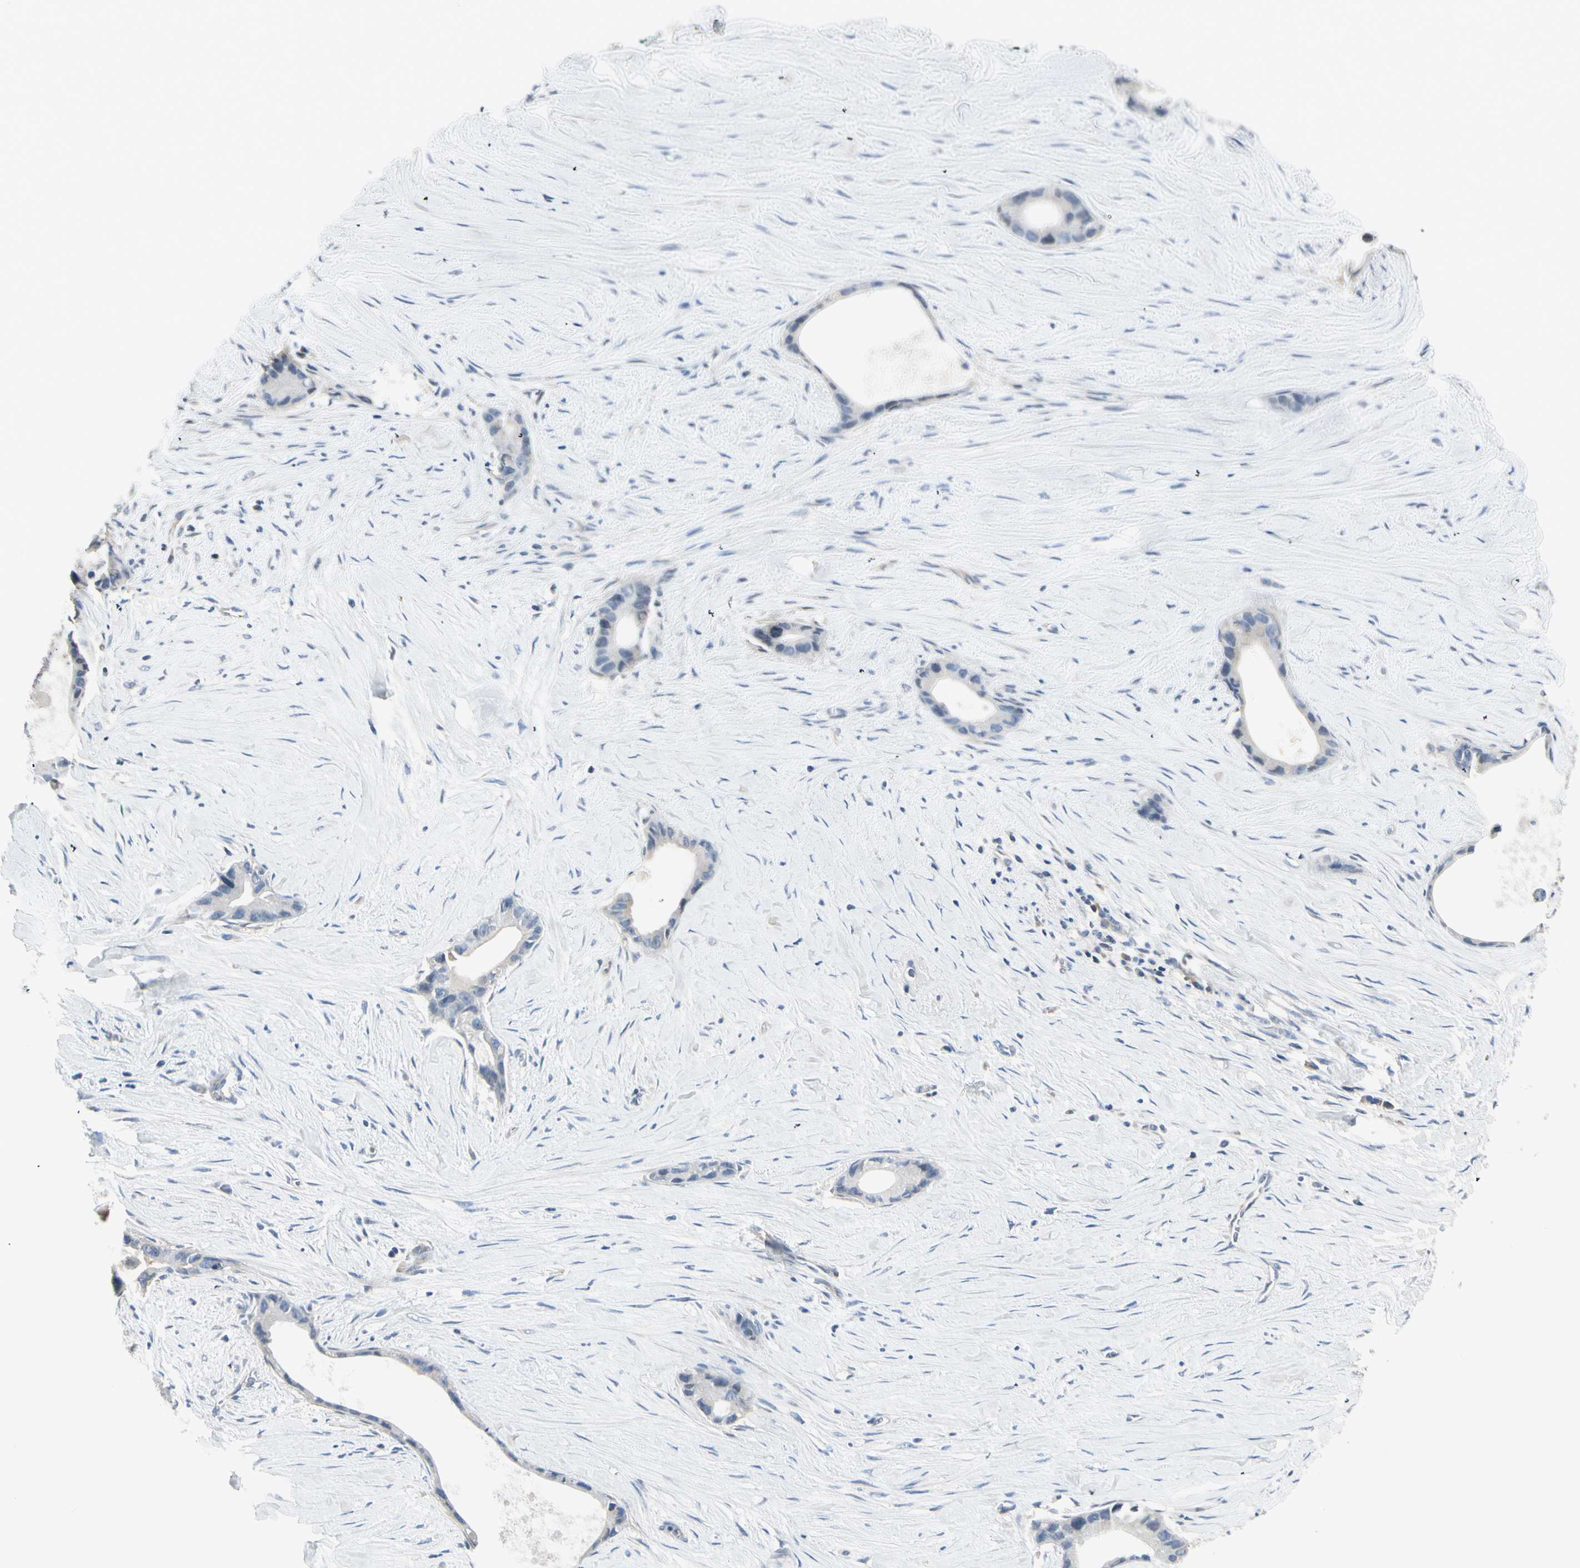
{"staining": {"intensity": "negative", "quantity": "none", "location": "none"}, "tissue": "liver cancer", "cell_type": "Tumor cells", "image_type": "cancer", "snomed": [{"axis": "morphology", "description": "Cholangiocarcinoma"}, {"axis": "topography", "description": "Liver"}], "caption": "Immunohistochemistry (IHC) histopathology image of neoplastic tissue: liver cholangiocarcinoma stained with DAB (3,3'-diaminobenzidine) displays no significant protein positivity in tumor cells.", "gene": "GPR153", "patient": {"sex": "female", "age": 55}}